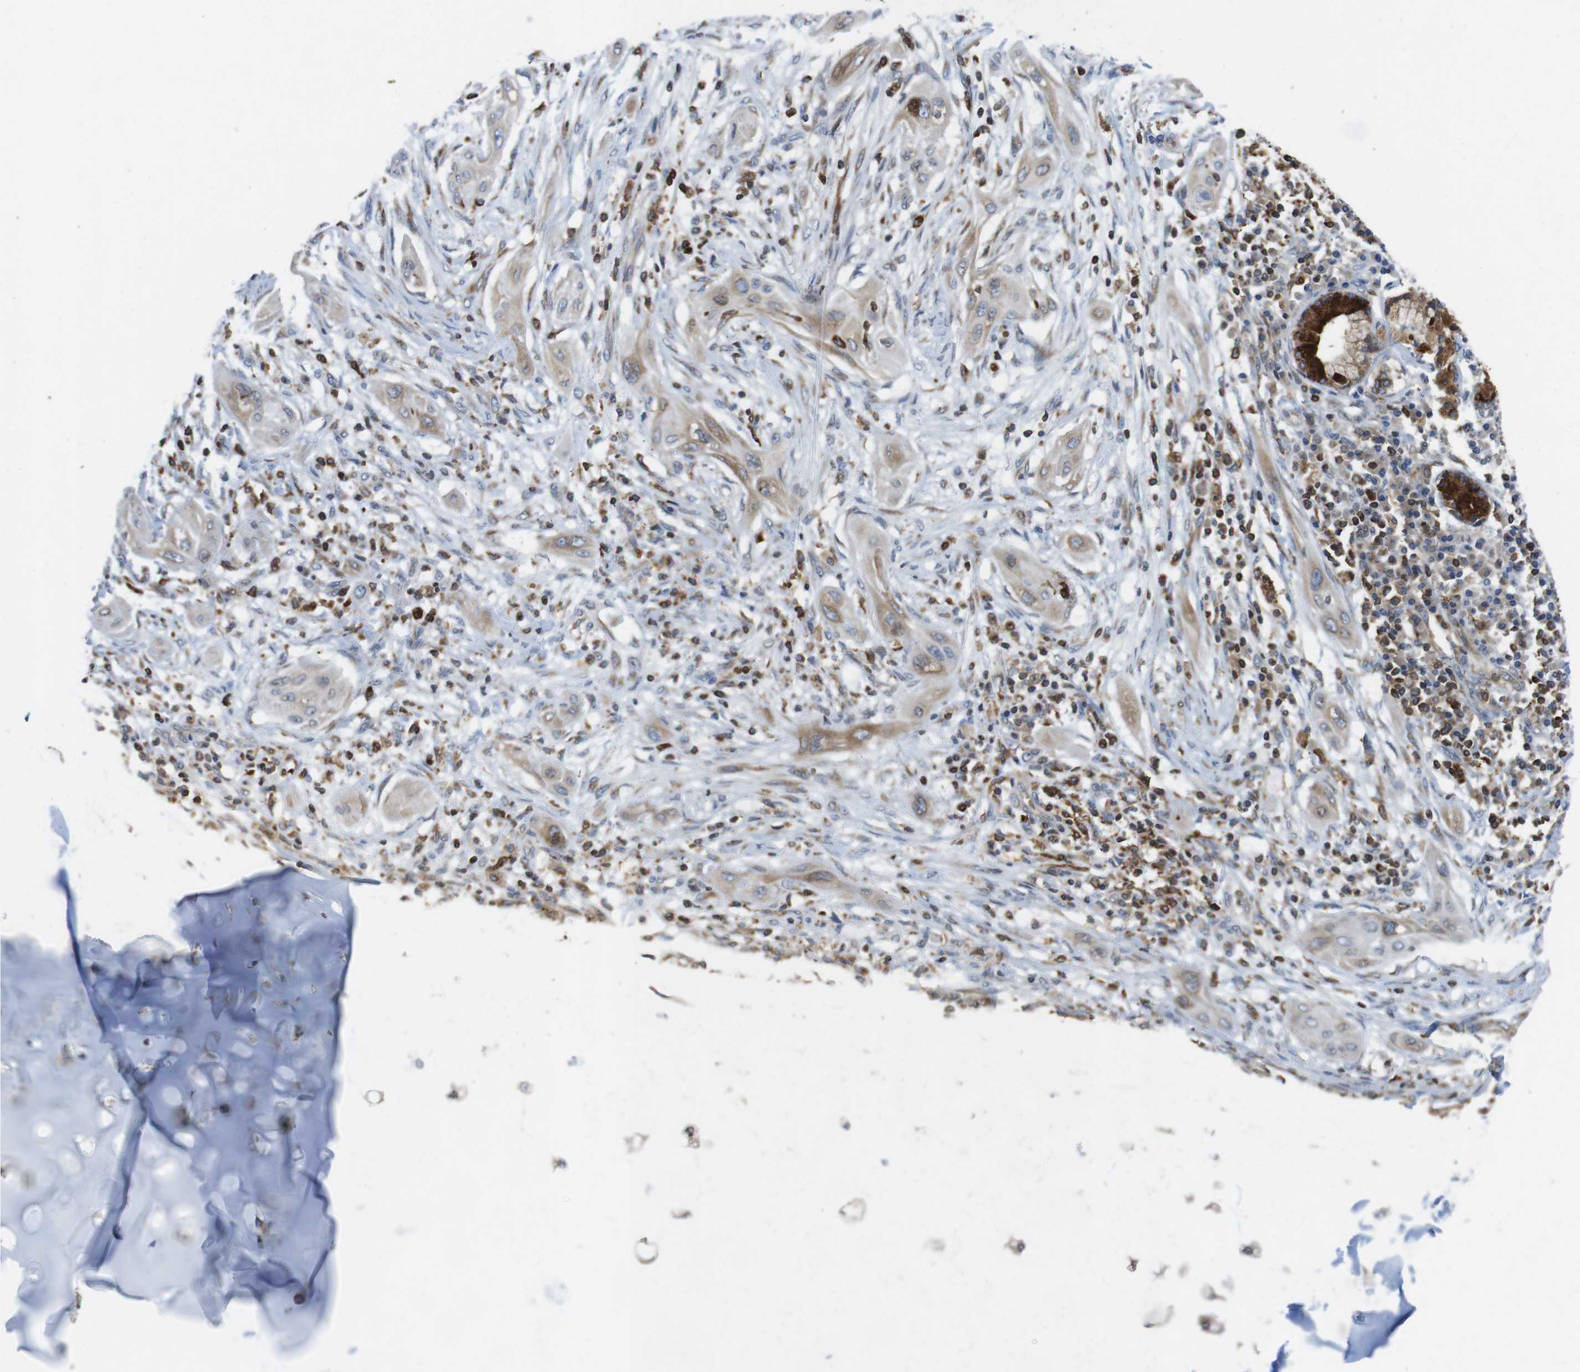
{"staining": {"intensity": "weak", "quantity": ">75%", "location": "cytoplasmic/membranous"}, "tissue": "lung cancer", "cell_type": "Tumor cells", "image_type": "cancer", "snomed": [{"axis": "morphology", "description": "Squamous cell carcinoma, NOS"}, {"axis": "topography", "description": "Lung"}], "caption": "Weak cytoplasmic/membranous protein positivity is seen in about >75% of tumor cells in lung squamous cell carcinoma. (Brightfield microscopy of DAB IHC at high magnification).", "gene": "ARL6IP5", "patient": {"sex": "female", "age": 47}}